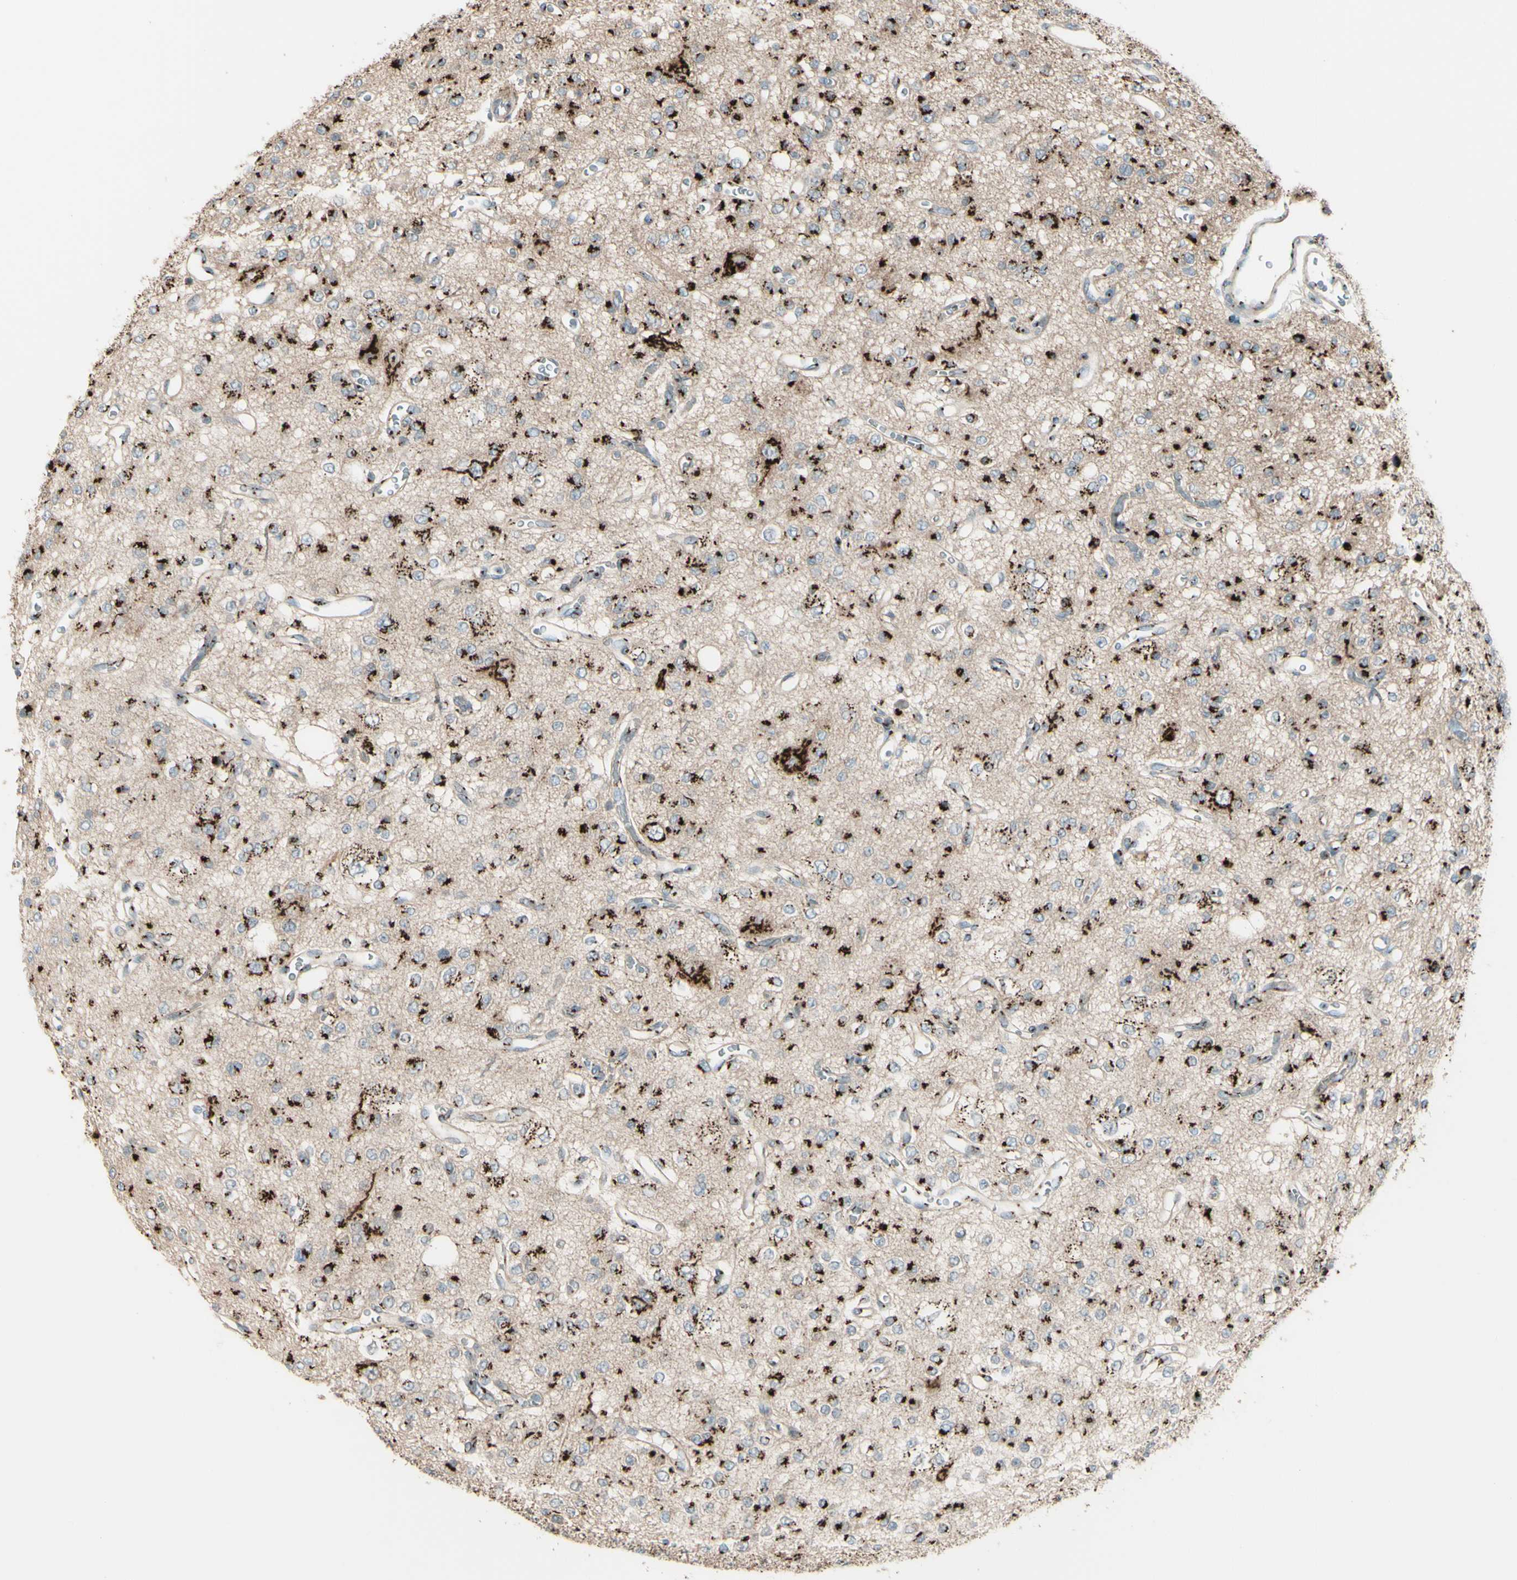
{"staining": {"intensity": "moderate", "quantity": ">75%", "location": "cytoplasmic/membranous"}, "tissue": "glioma", "cell_type": "Tumor cells", "image_type": "cancer", "snomed": [{"axis": "morphology", "description": "Glioma, malignant, Low grade"}, {"axis": "topography", "description": "Brain"}], "caption": "The photomicrograph displays immunohistochemical staining of glioma. There is moderate cytoplasmic/membranous staining is present in approximately >75% of tumor cells.", "gene": "BPNT2", "patient": {"sex": "male", "age": 38}}